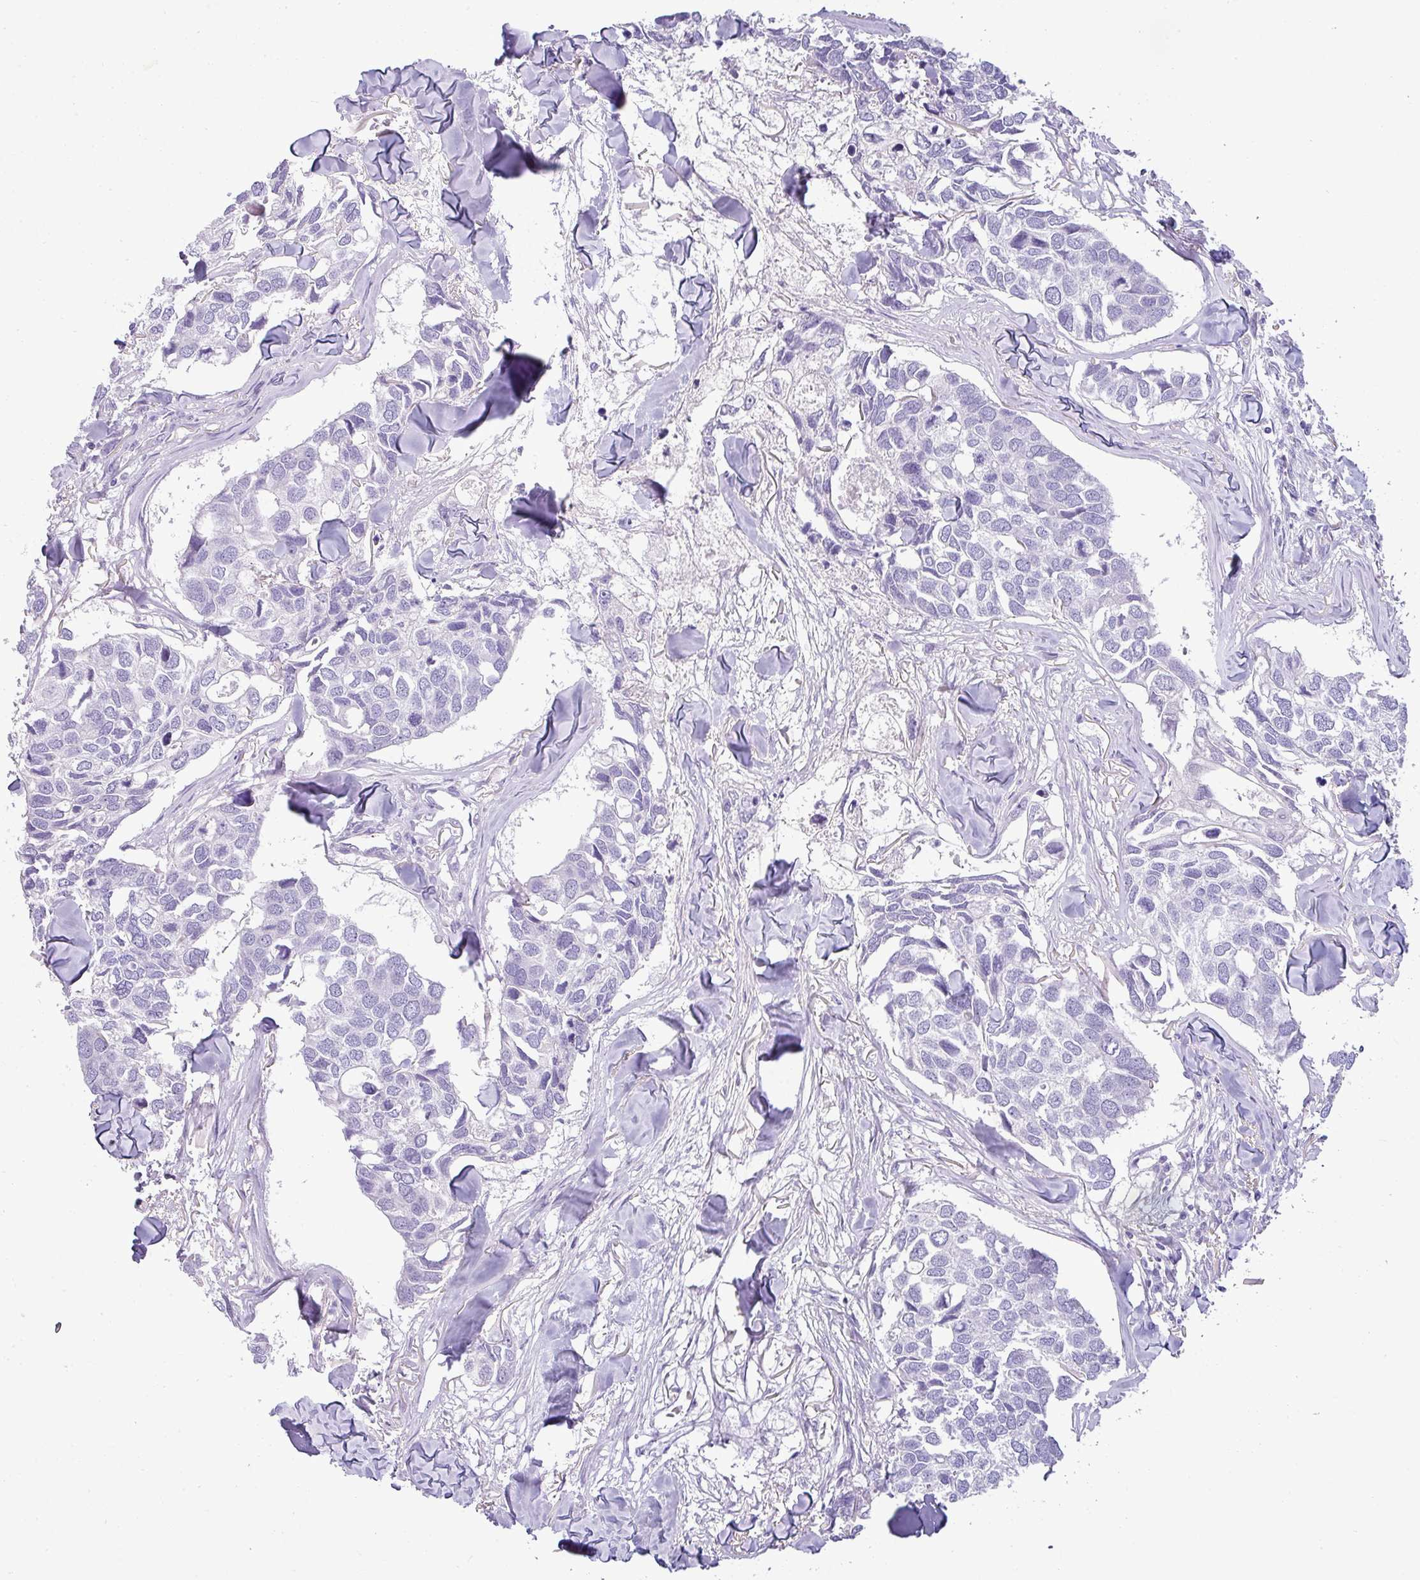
{"staining": {"intensity": "negative", "quantity": "none", "location": "none"}, "tissue": "breast cancer", "cell_type": "Tumor cells", "image_type": "cancer", "snomed": [{"axis": "morphology", "description": "Duct carcinoma"}, {"axis": "topography", "description": "Breast"}], "caption": "This is an immunohistochemistry (IHC) image of breast invasive ductal carcinoma. There is no expression in tumor cells.", "gene": "VCX2", "patient": {"sex": "female", "age": 83}}